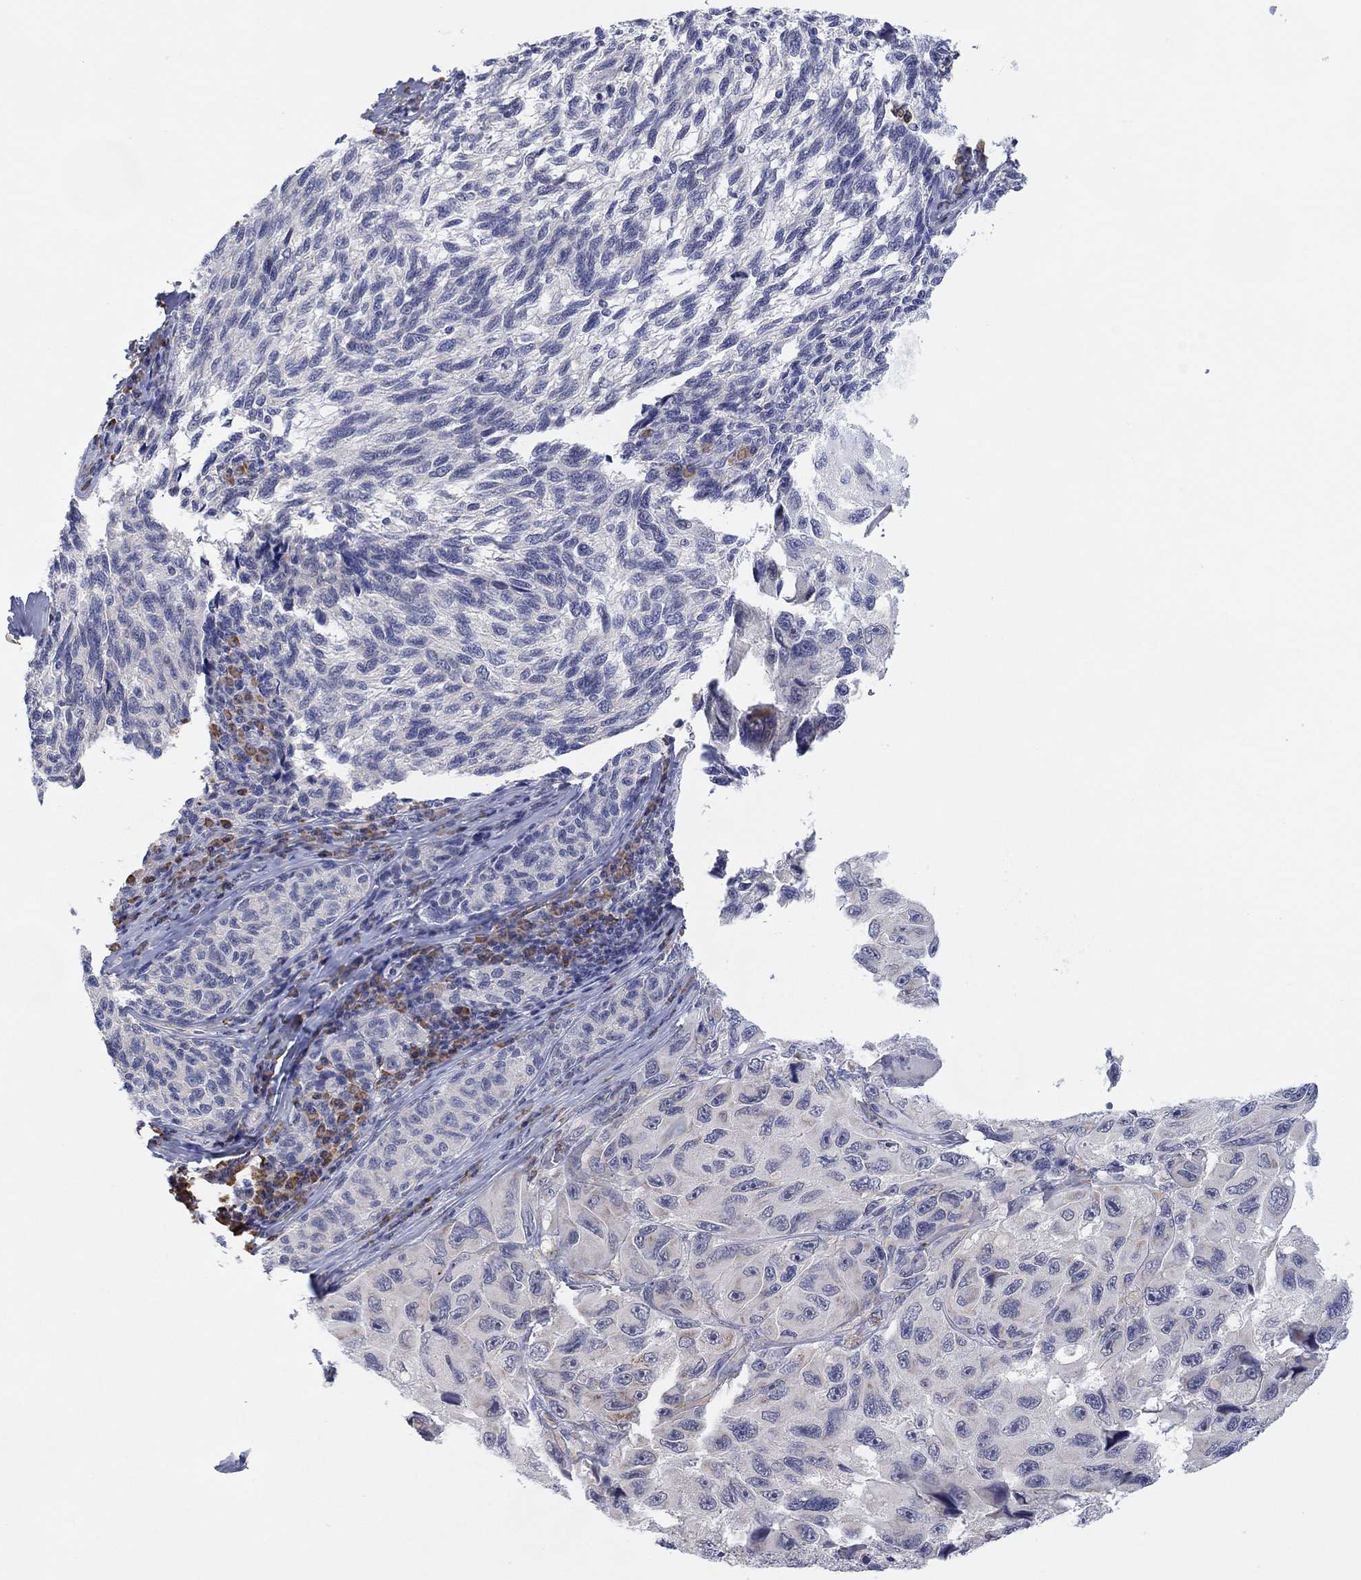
{"staining": {"intensity": "negative", "quantity": "none", "location": "none"}, "tissue": "melanoma", "cell_type": "Tumor cells", "image_type": "cancer", "snomed": [{"axis": "morphology", "description": "Malignant melanoma, NOS"}, {"axis": "topography", "description": "Skin"}], "caption": "High magnification brightfield microscopy of melanoma stained with DAB (brown) and counterstained with hematoxylin (blue): tumor cells show no significant staining. (Stains: DAB immunohistochemistry (IHC) with hematoxylin counter stain, Microscopy: brightfield microscopy at high magnification).", "gene": "MTRFR", "patient": {"sex": "female", "age": 73}}